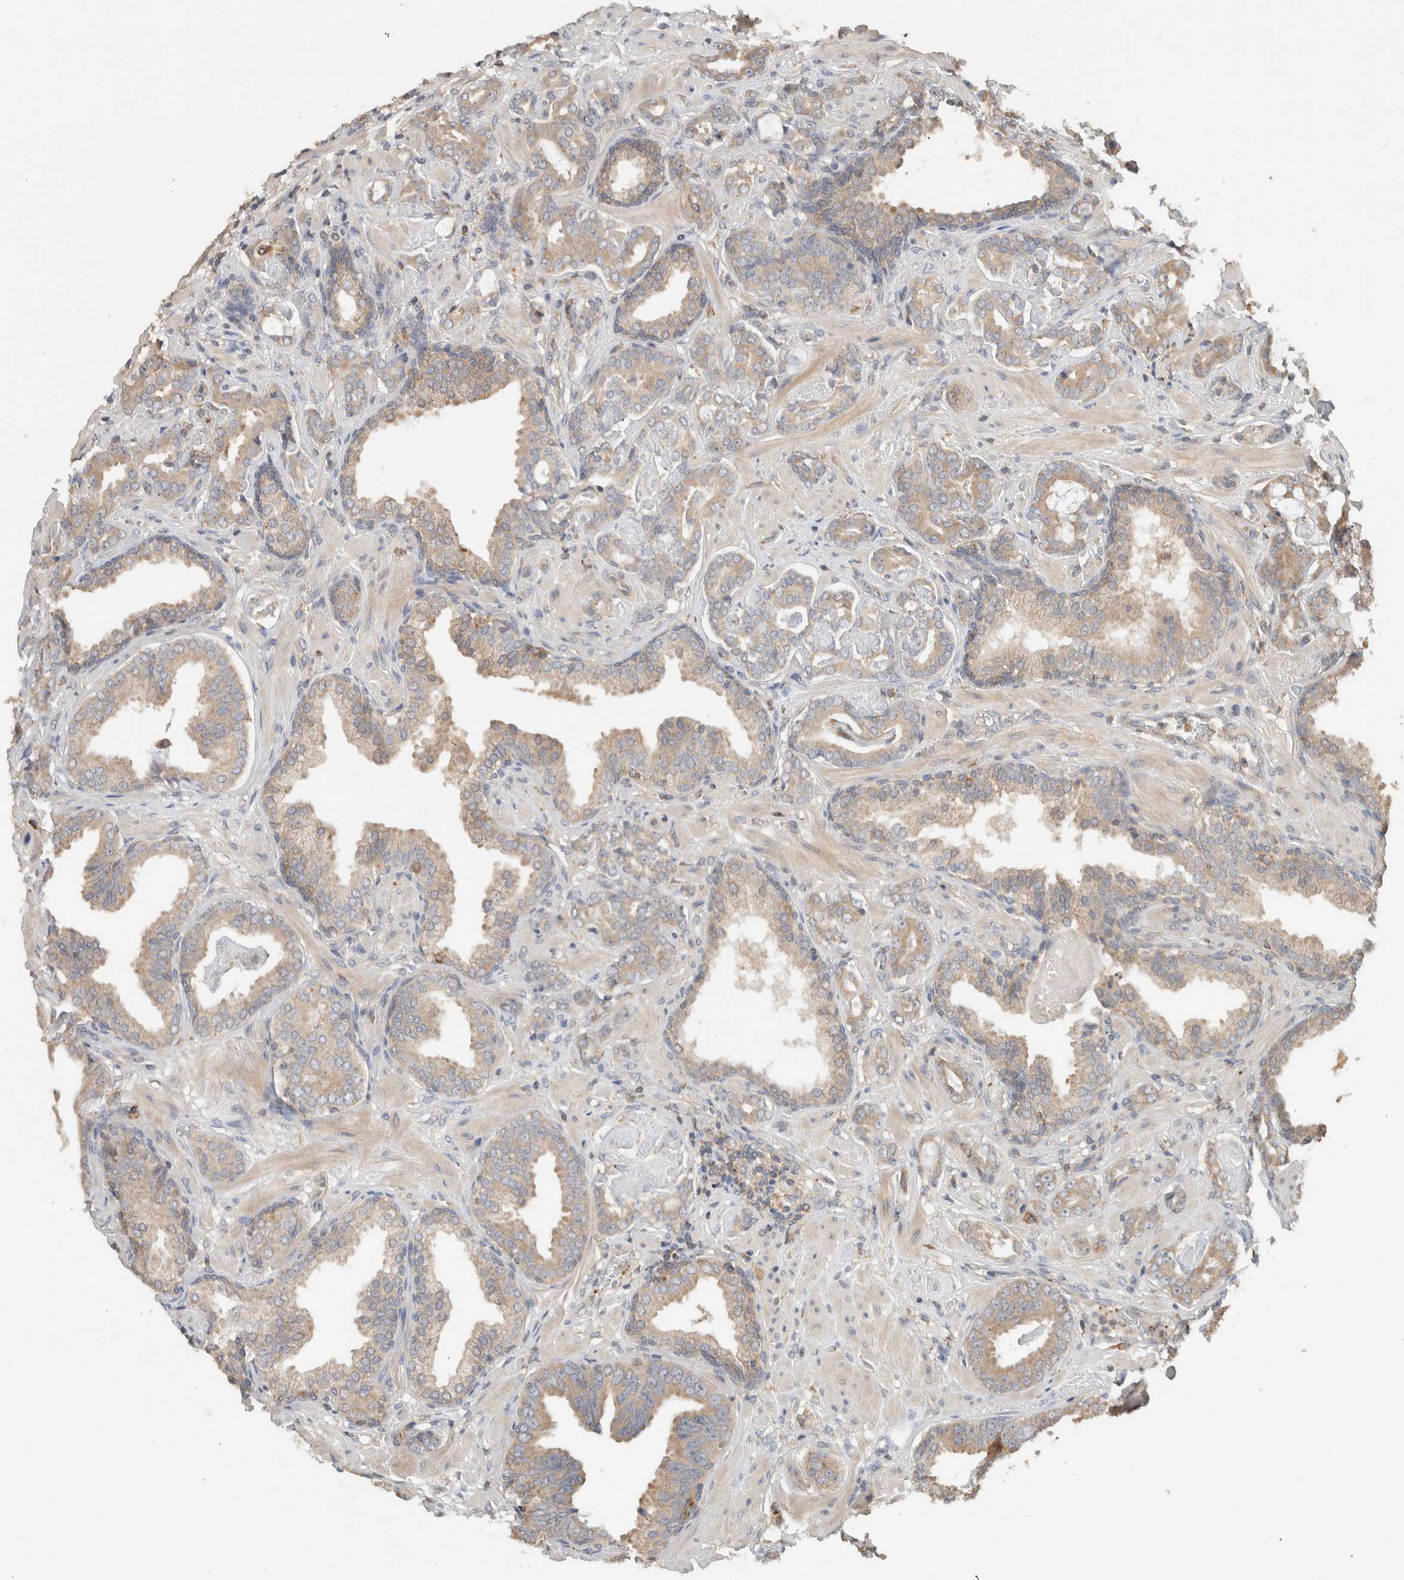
{"staining": {"intensity": "weak", "quantity": ">75%", "location": "cytoplasmic/membranous"}, "tissue": "prostate cancer", "cell_type": "Tumor cells", "image_type": "cancer", "snomed": [{"axis": "morphology", "description": "Adenocarcinoma, Low grade"}, {"axis": "topography", "description": "Prostate"}], "caption": "Protein analysis of prostate cancer tissue demonstrates weak cytoplasmic/membranous positivity in about >75% of tumor cells. The staining was performed using DAB (3,3'-diaminobenzidine), with brown indicating positive protein expression. Nuclei are stained blue with hematoxylin.", "gene": "DEPTOR", "patient": {"sex": "male", "age": 53}}